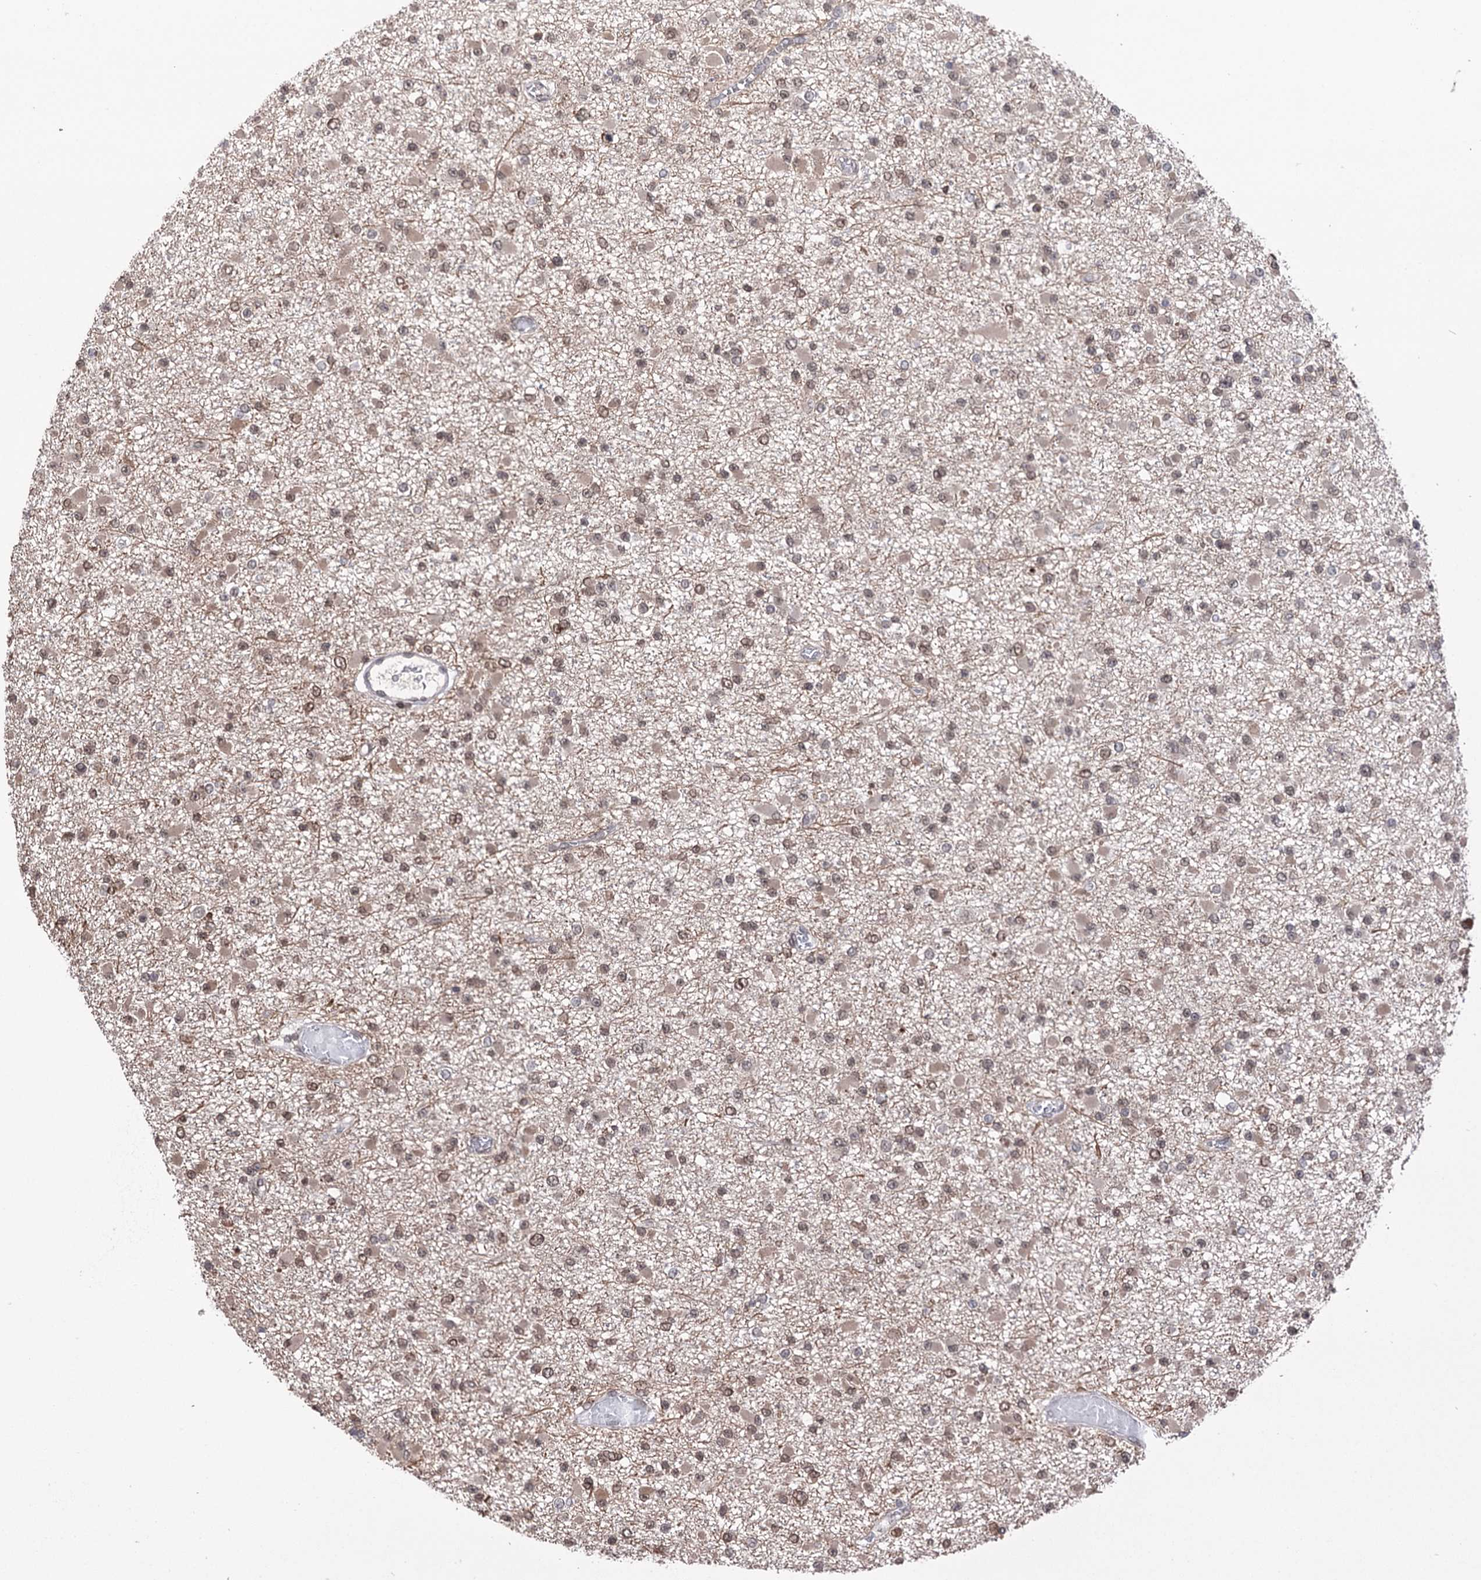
{"staining": {"intensity": "weak", "quantity": ">75%", "location": "cytoplasmic/membranous,nuclear"}, "tissue": "glioma", "cell_type": "Tumor cells", "image_type": "cancer", "snomed": [{"axis": "morphology", "description": "Glioma, malignant, Low grade"}, {"axis": "topography", "description": "Brain"}], "caption": "Protein analysis of low-grade glioma (malignant) tissue reveals weak cytoplasmic/membranous and nuclear expression in about >75% of tumor cells.", "gene": "CCDC77", "patient": {"sex": "female", "age": 22}}